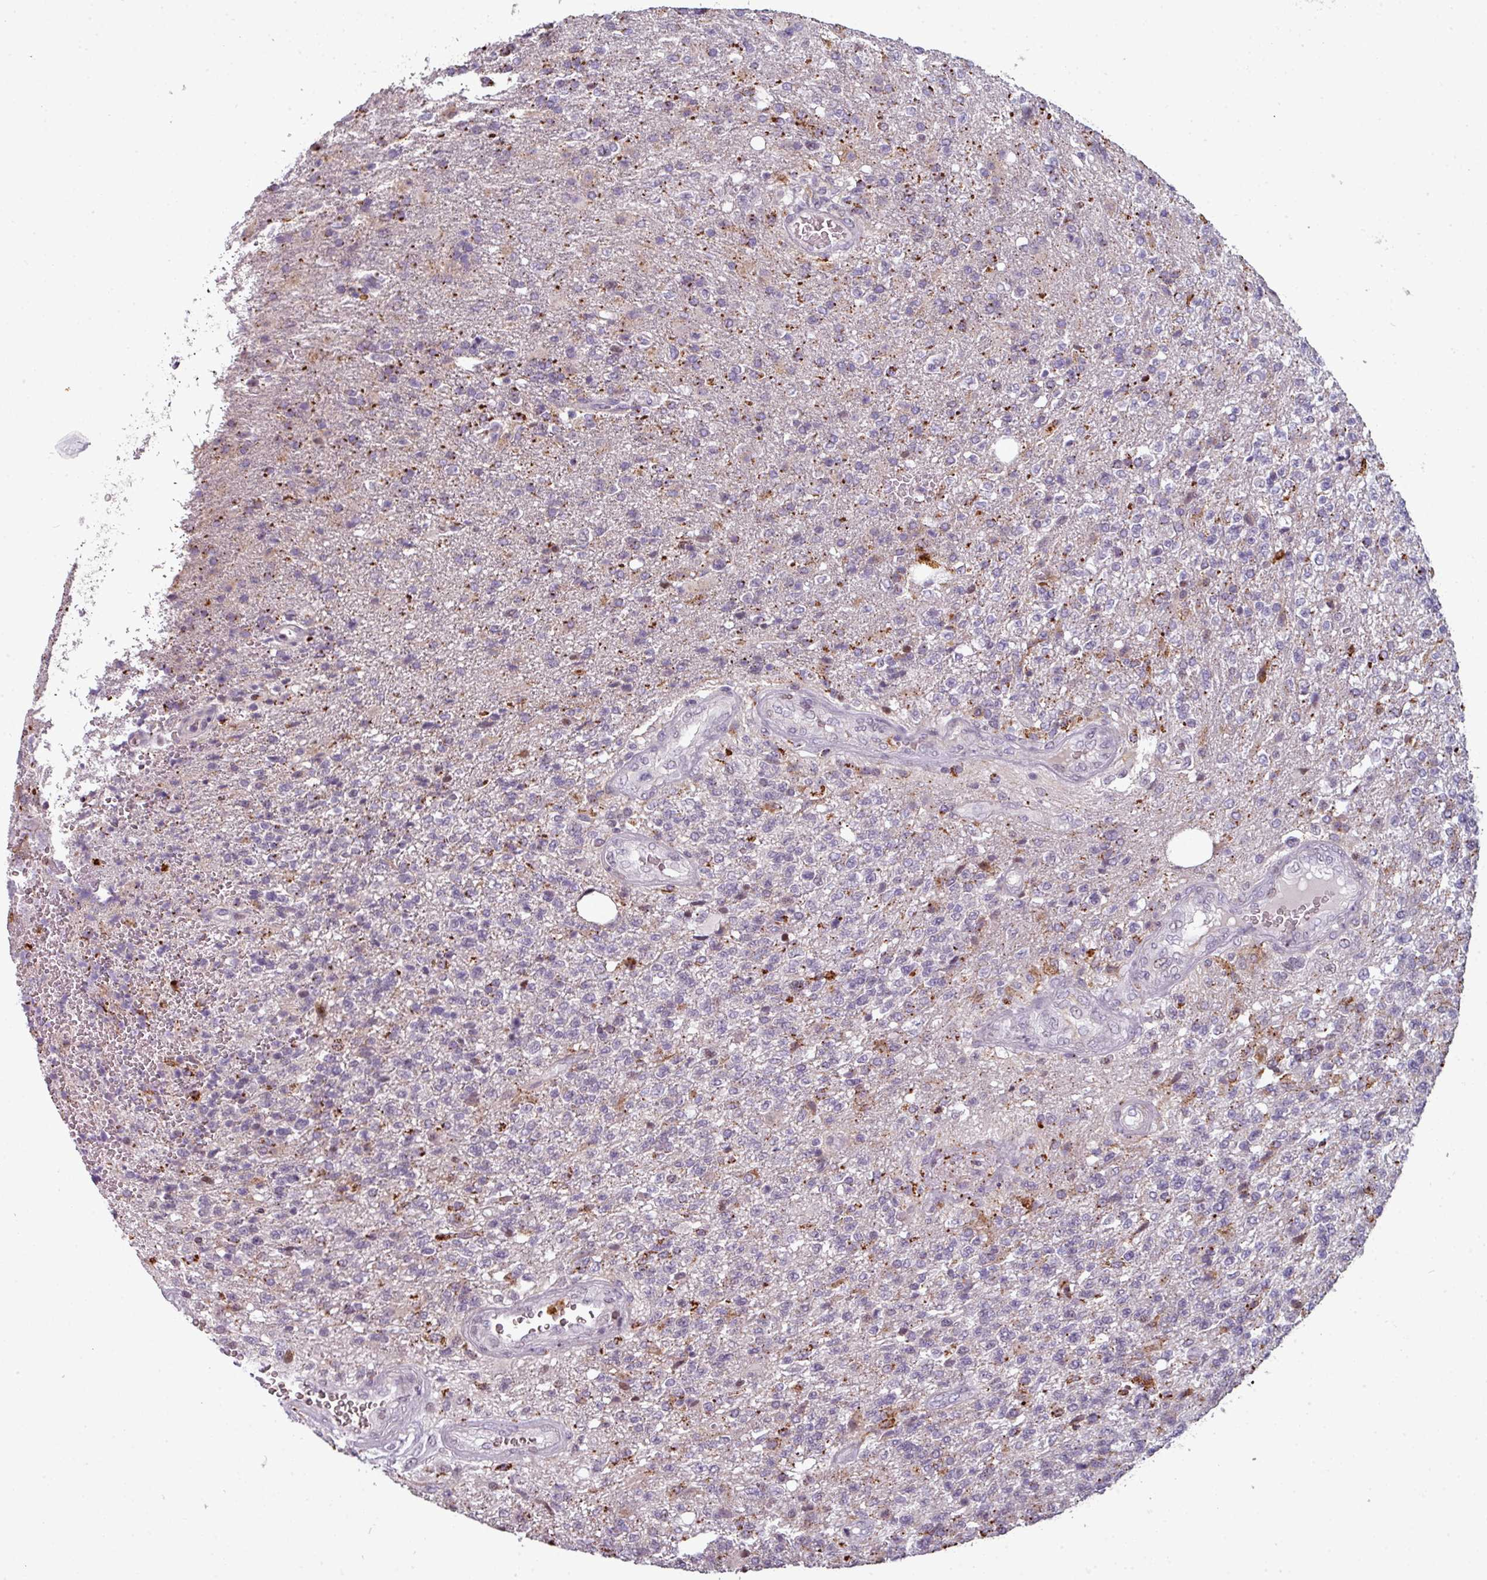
{"staining": {"intensity": "negative", "quantity": "none", "location": "none"}, "tissue": "glioma", "cell_type": "Tumor cells", "image_type": "cancer", "snomed": [{"axis": "morphology", "description": "Glioma, malignant, High grade"}, {"axis": "topography", "description": "Brain"}], "caption": "Malignant glioma (high-grade) stained for a protein using immunohistochemistry reveals no expression tumor cells.", "gene": "TMEFF1", "patient": {"sex": "male", "age": 56}}